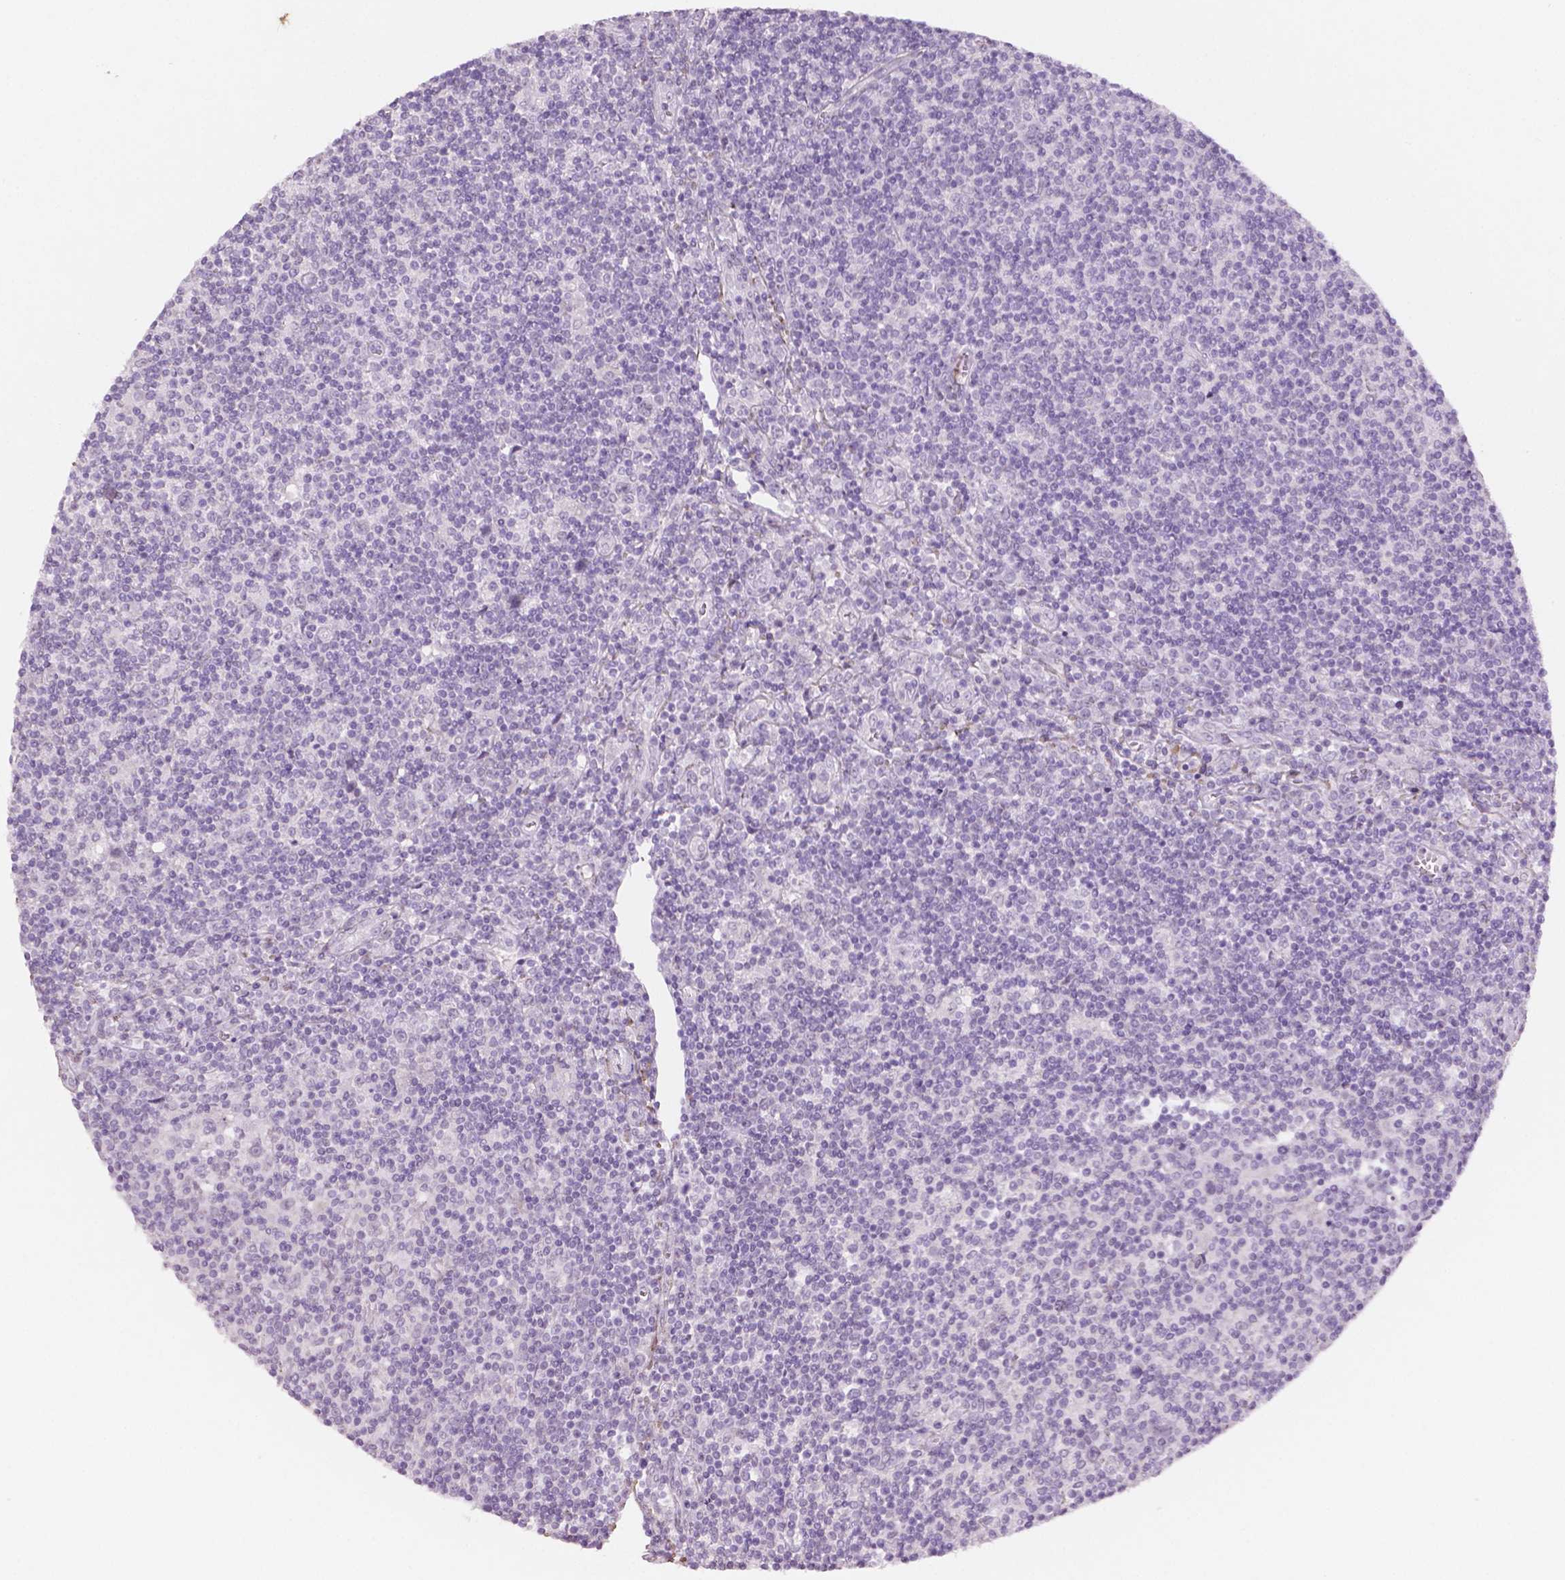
{"staining": {"intensity": "negative", "quantity": "none", "location": "none"}, "tissue": "lymphoma", "cell_type": "Tumor cells", "image_type": "cancer", "snomed": [{"axis": "morphology", "description": "Hodgkin's disease, NOS"}, {"axis": "topography", "description": "Lymph node"}], "caption": "Tumor cells are negative for brown protein staining in lymphoma.", "gene": "DLG2", "patient": {"sex": "male", "age": 40}}